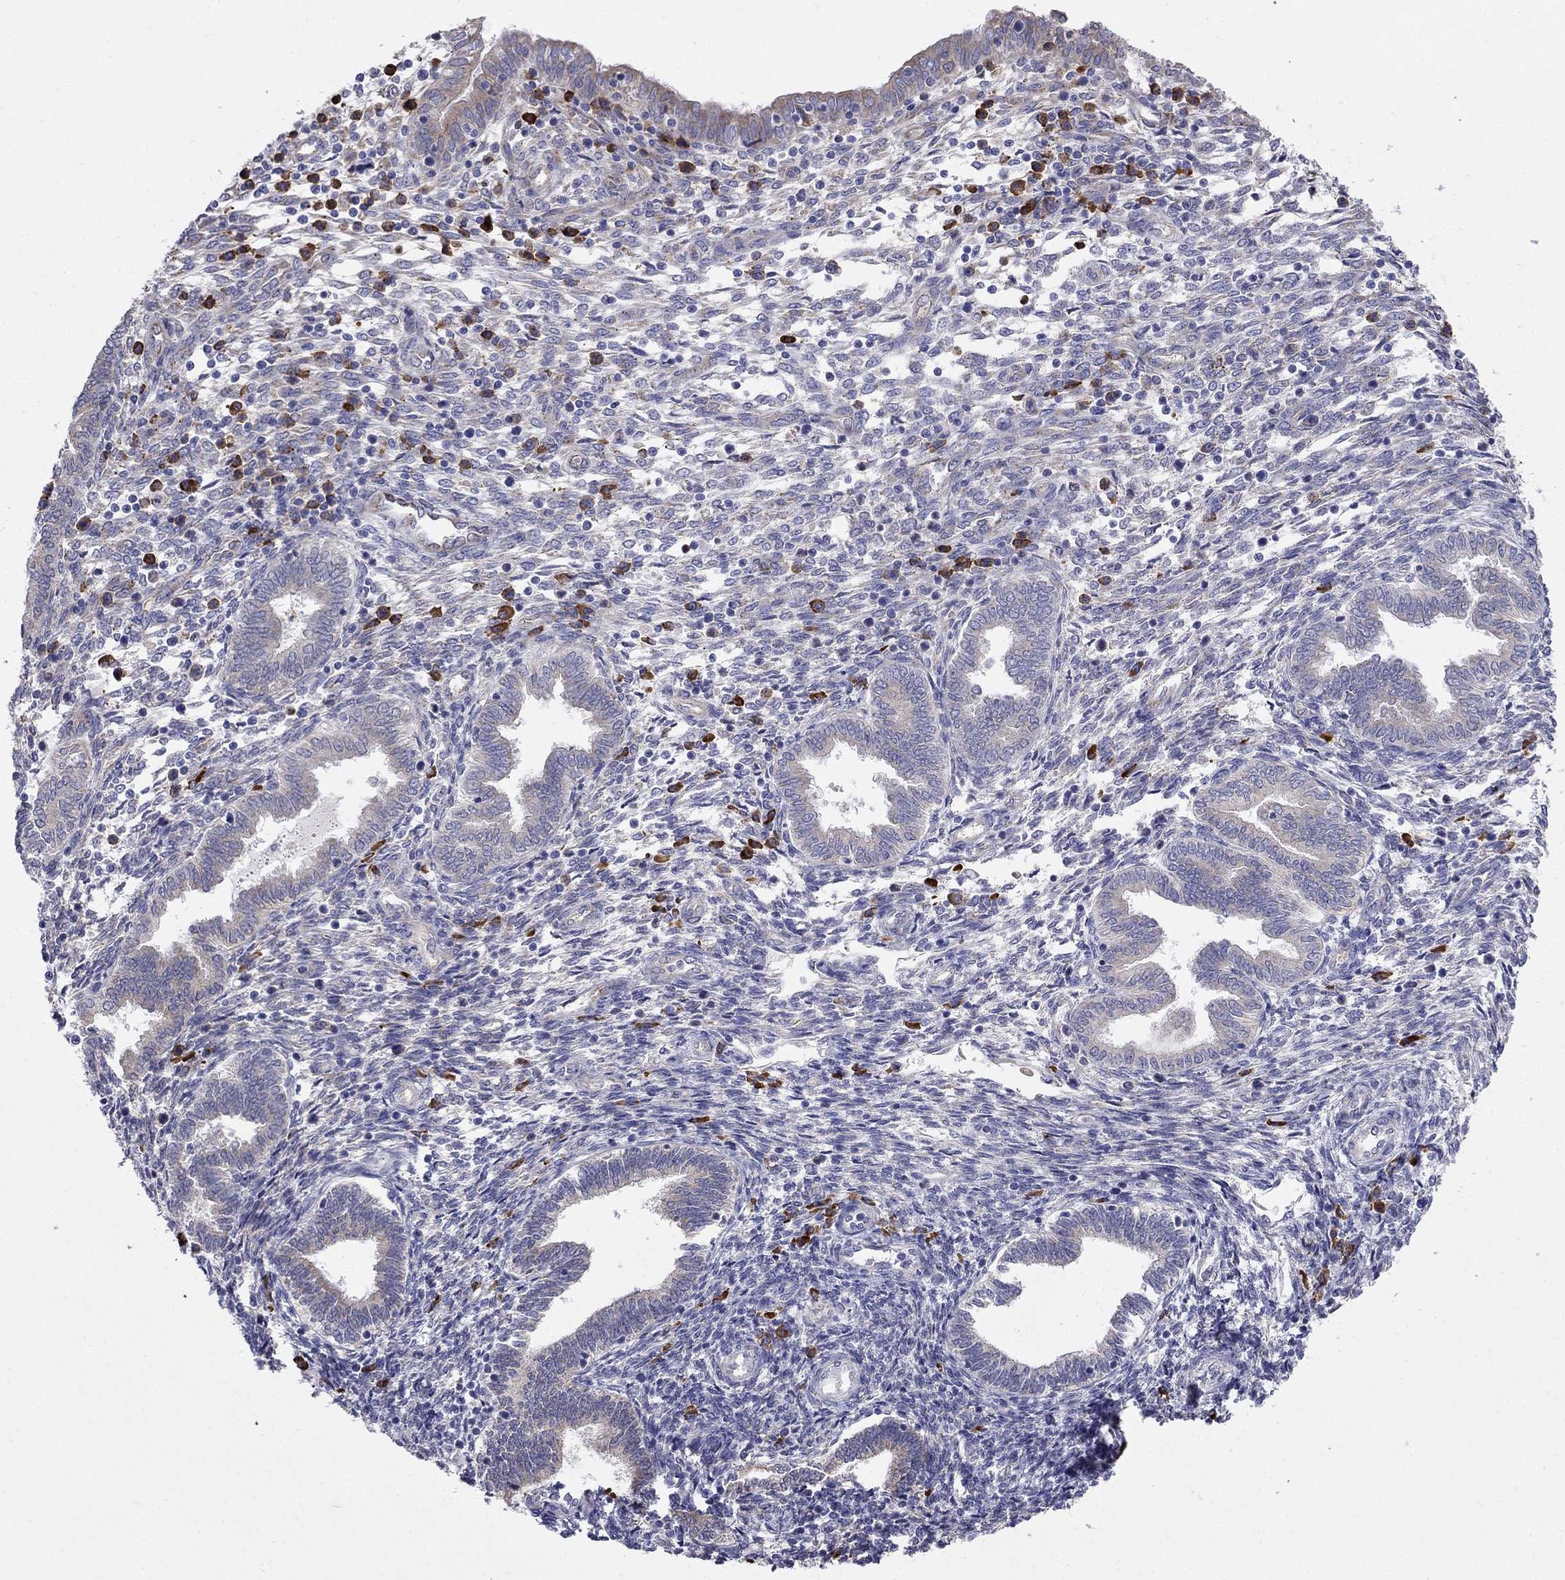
{"staining": {"intensity": "negative", "quantity": "none", "location": "none"}, "tissue": "endometrium", "cell_type": "Cells in endometrial stroma", "image_type": "normal", "snomed": [{"axis": "morphology", "description": "Normal tissue, NOS"}, {"axis": "topography", "description": "Endometrium"}], "caption": "There is no significant staining in cells in endometrial stroma of endometrium. The staining is performed using DAB (3,3'-diaminobenzidine) brown chromogen with nuclei counter-stained in using hematoxylin.", "gene": "LONRF2", "patient": {"sex": "female", "age": 42}}